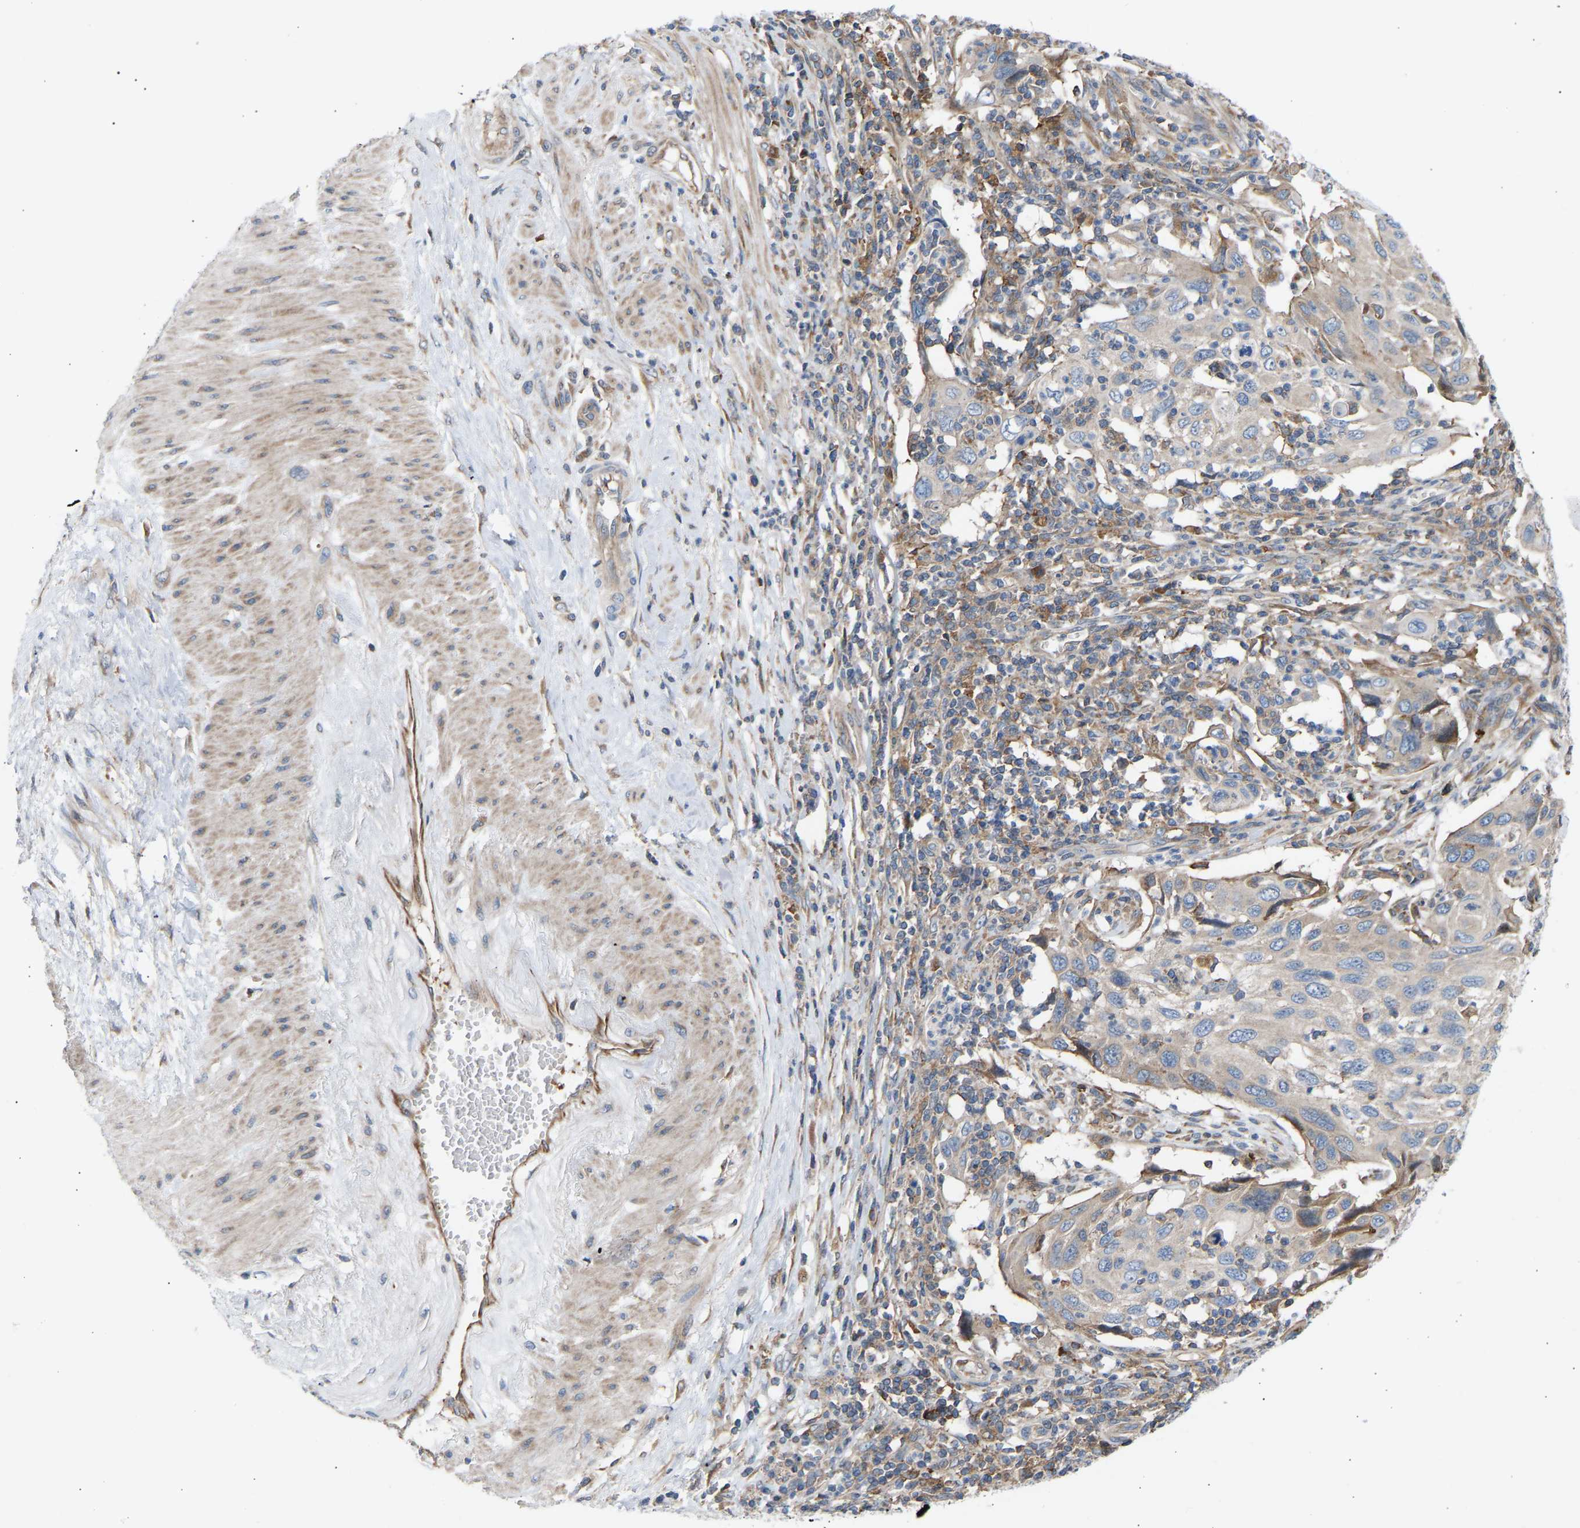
{"staining": {"intensity": "weak", "quantity": "<25%", "location": "cytoplasmic/membranous"}, "tissue": "cervical cancer", "cell_type": "Tumor cells", "image_type": "cancer", "snomed": [{"axis": "morphology", "description": "Squamous cell carcinoma, NOS"}, {"axis": "topography", "description": "Cervix"}], "caption": "Tumor cells show no significant protein staining in cervical cancer (squamous cell carcinoma). The staining was performed using DAB to visualize the protein expression in brown, while the nuclei were stained in blue with hematoxylin (Magnification: 20x).", "gene": "GCN1", "patient": {"sex": "female", "age": 70}}